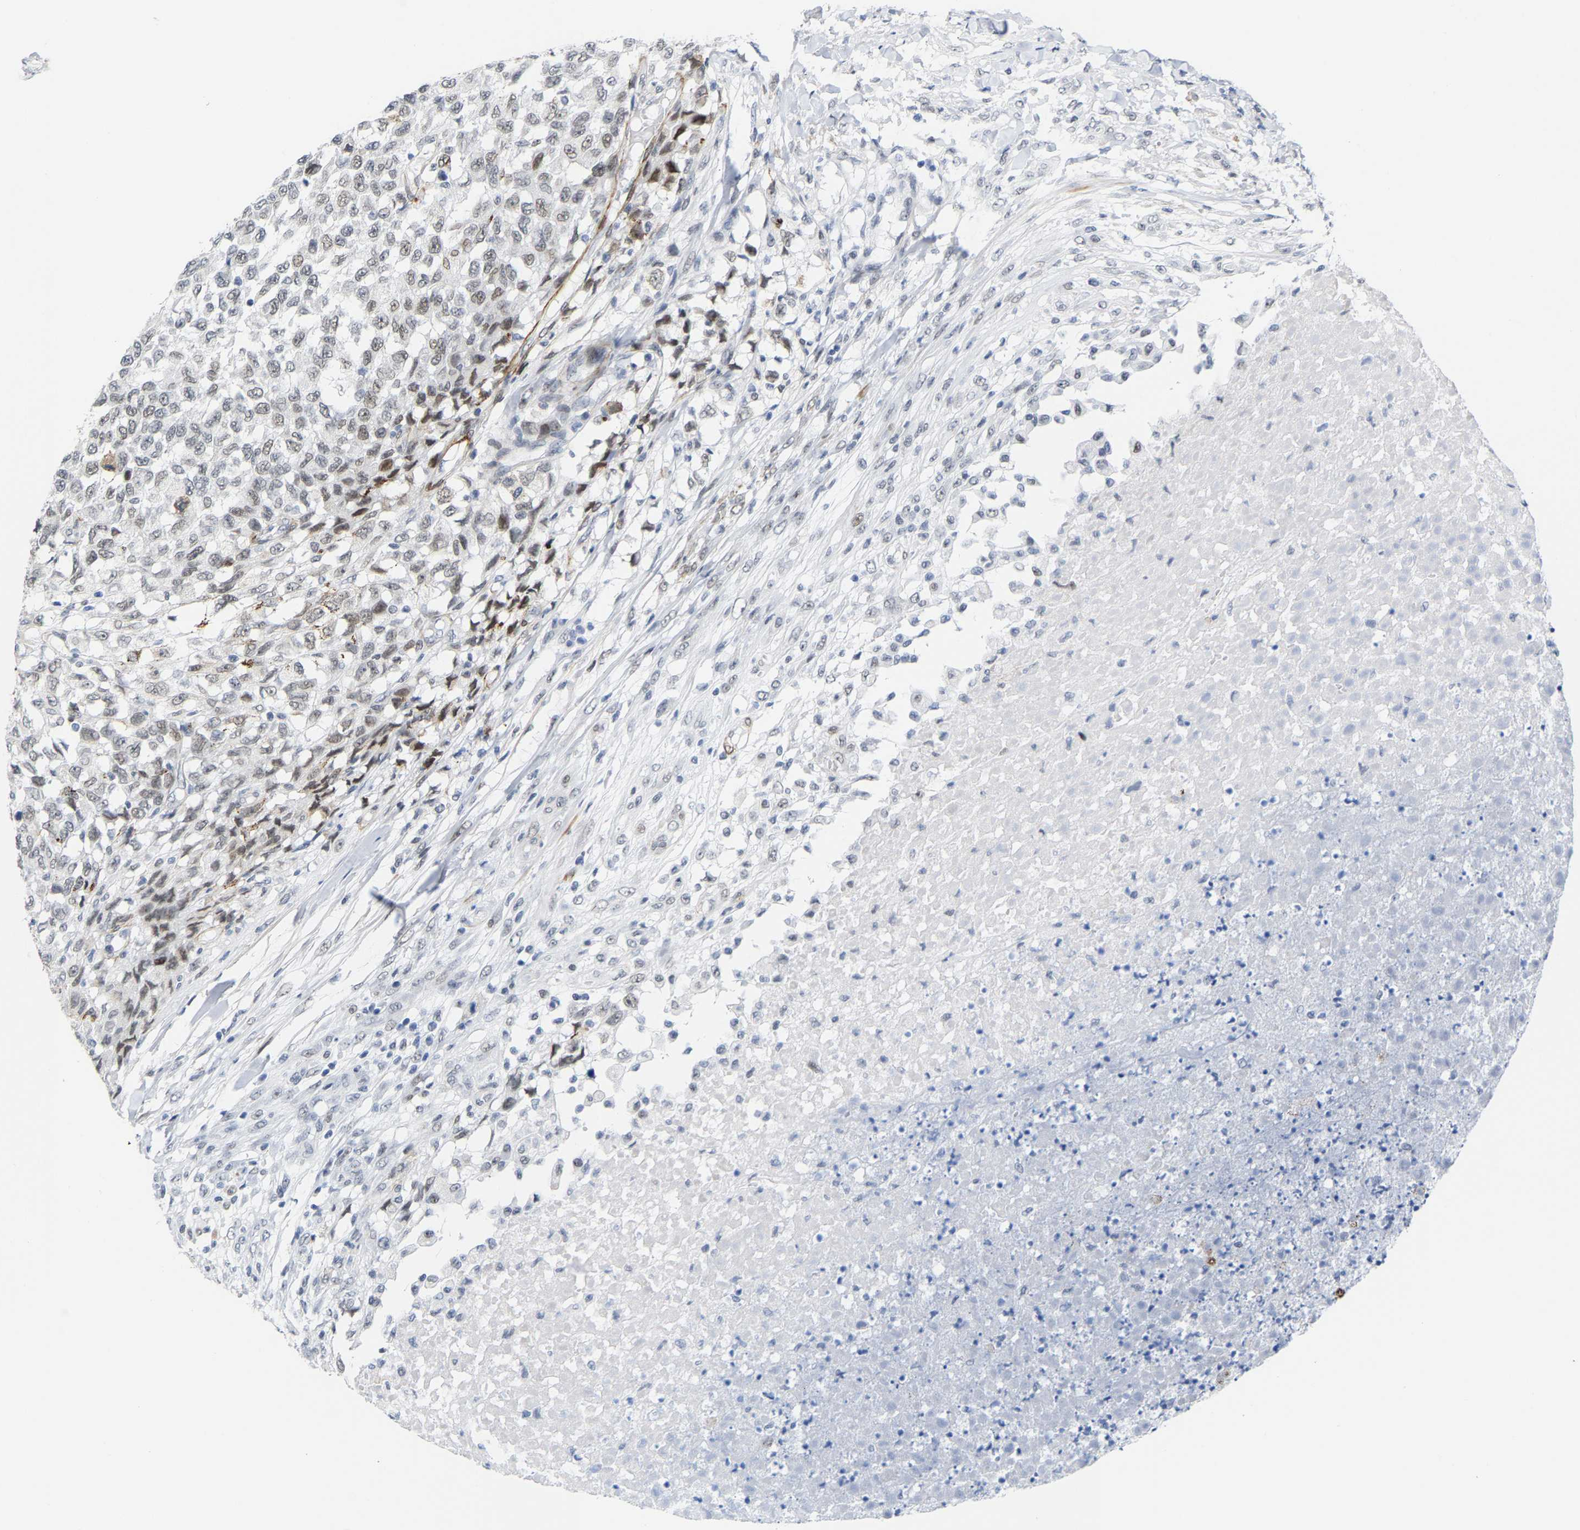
{"staining": {"intensity": "weak", "quantity": "25%-75%", "location": "nuclear"}, "tissue": "testis cancer", "cell_type": "Tumor cells", "image_type": "cancer", "snomed": [{"axis": "morphology", "description": "Seminoma, NOS"}, {"axis": "topography", "description": "Testis"}], "caption": "This is an image of immunohistochemistry (IHC) staining of testis cancer (seminoma), which shows weak staining in the nuclear of tumor cells.", "gene": "FAM180A", "patient": {"sex": "male", "age": 59}}